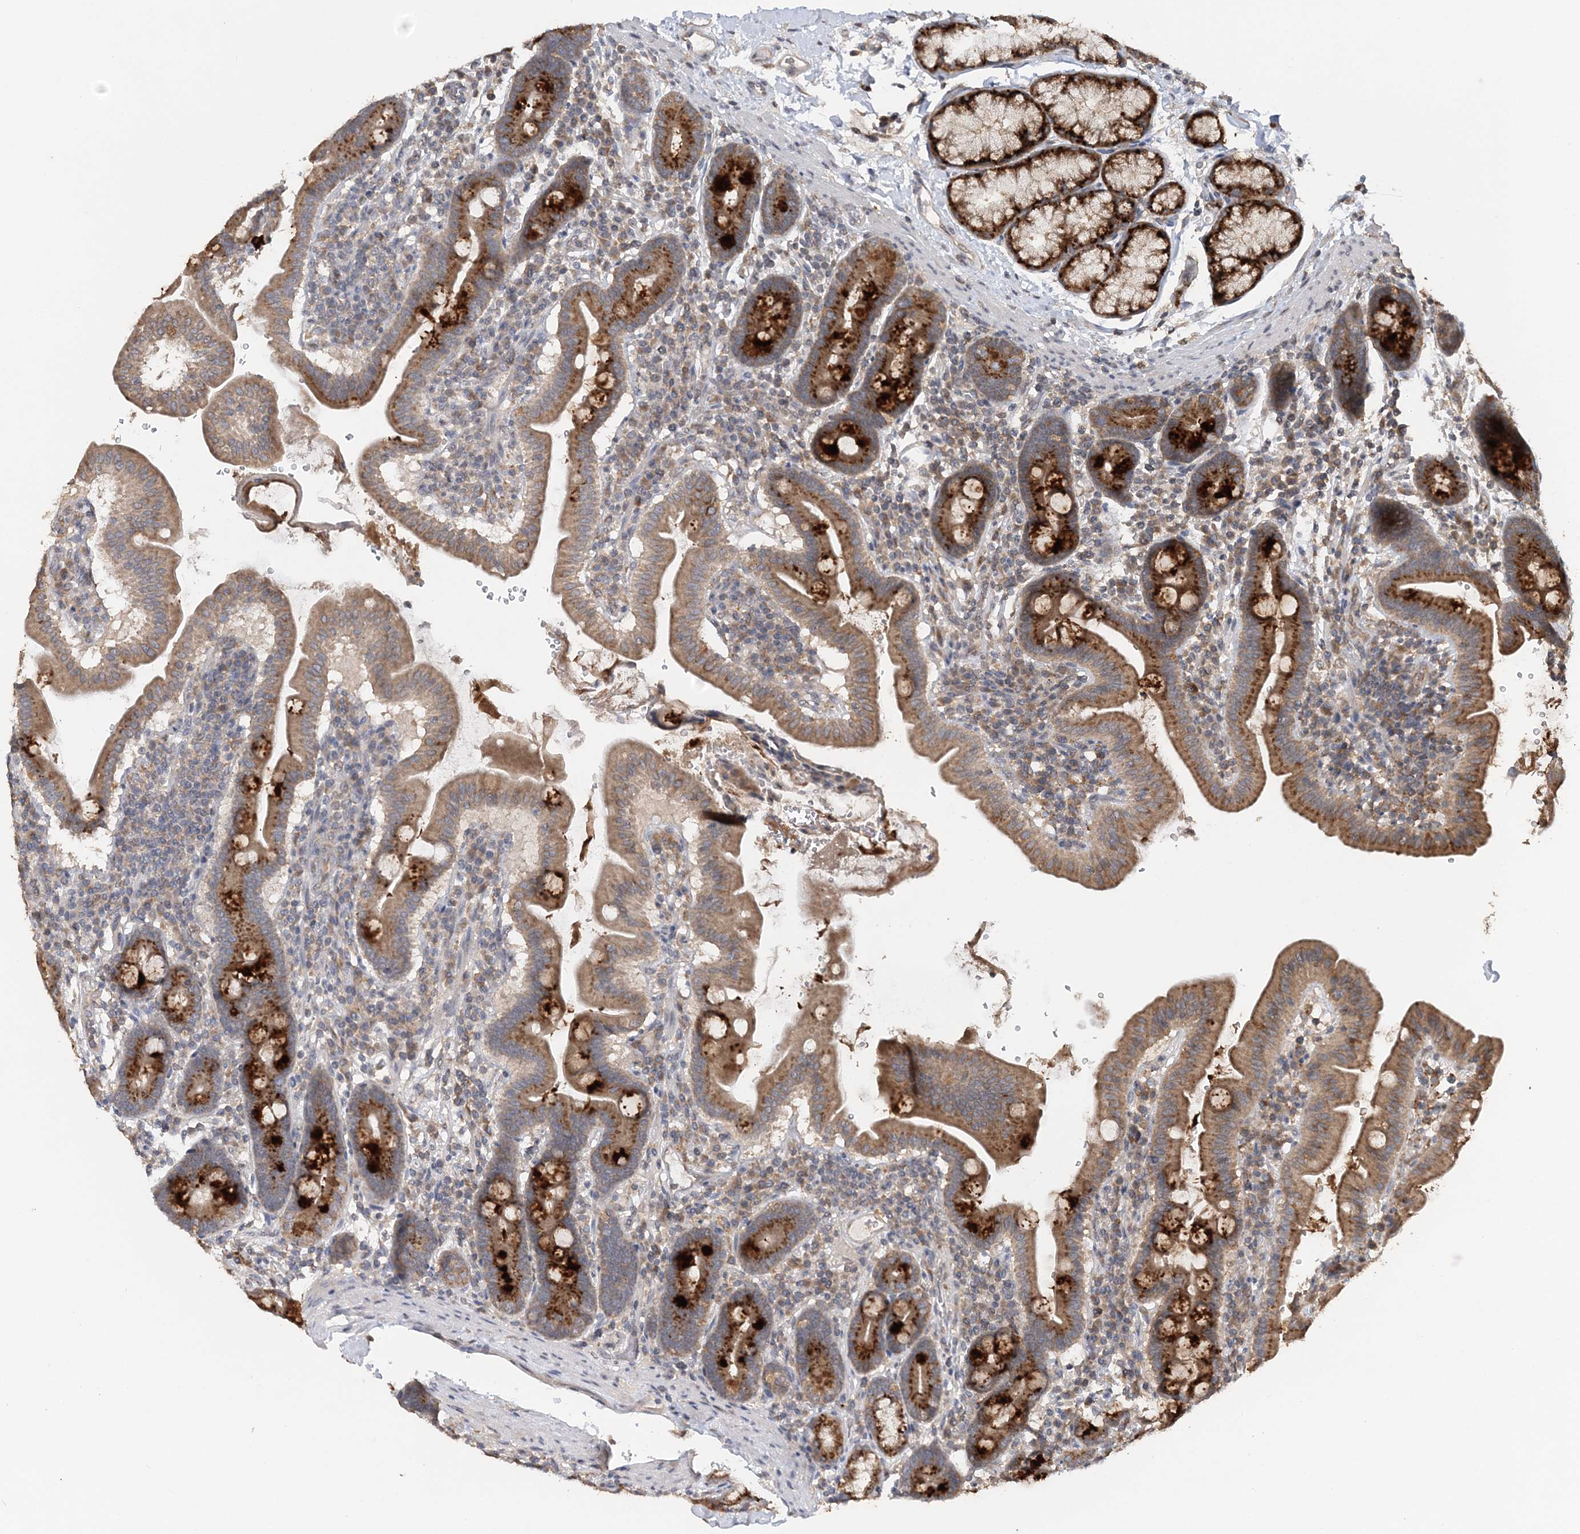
{"staining": {"intensity": "strong", "quantity": "25%-75%", "location": "cytoplasmic/membranous"}, "tissue": "duodenum", "cell_type": "Glandular cells", "image_type": "normal", "snomed": [{"axis": "morphology", "description": "Normal tissue, NOS"}, {"axis": "morphology", "description": "Adenocarcinoma, NOS"}, {"axis": "topography", "description": "Pancreas"}, {"axis": "topography", "description": "Duodenum"}], "caption": "A brown stain labels strong cytoplasmic/membranous staining of a protein in glandular cells of benign duodenum.", "gene": "RAB14", "patient": {"sex": "male", "age": 50}}